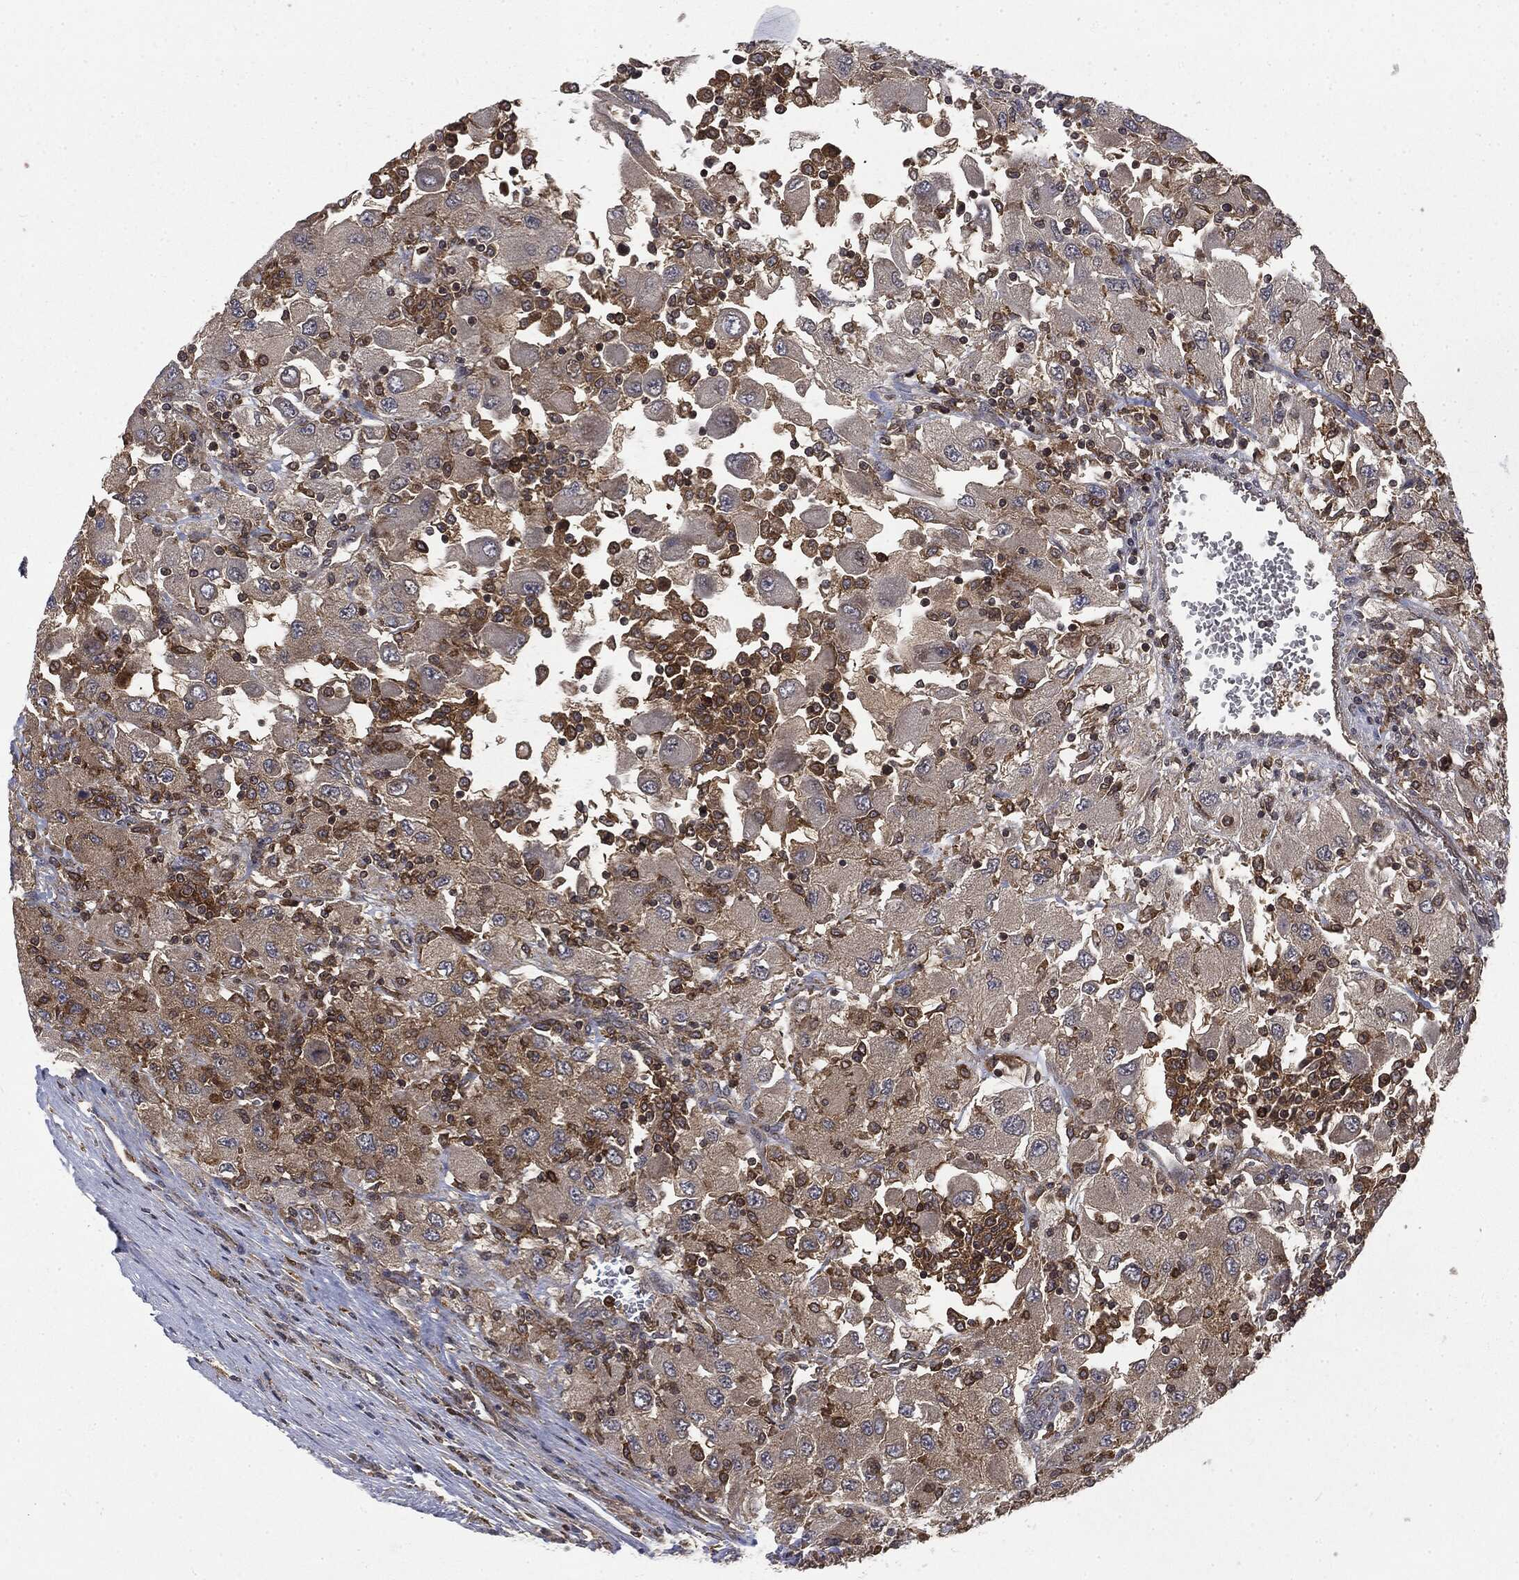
{"staining": {"intensity": "weak", "quantity": "25%-75%", "location": "cytoplasmic/membranous"}, "tissue": "renal cancer", "cell_type": "Tumor cells", "image_type": "cancer", "snomed": [{"axis": "morphology", "description": "Adenocarcinoma, NOS"}, {"axis": "topography", "description": "Kidney"}], "caption": "Immunohistochemistry (IHC) histopathology image of neoplastic tissue: renal cancer (adenocarcinoma) stained using immunohistochemistry (IHC) demonstrates low levels of weak protein expression localized specifically in the cytoplasmic/membranous of tumor cells, appearing as a cytoplasmic/membranous brown color.", "gene": "SNX5", "patient": {"sex": "female", "age": 67}}